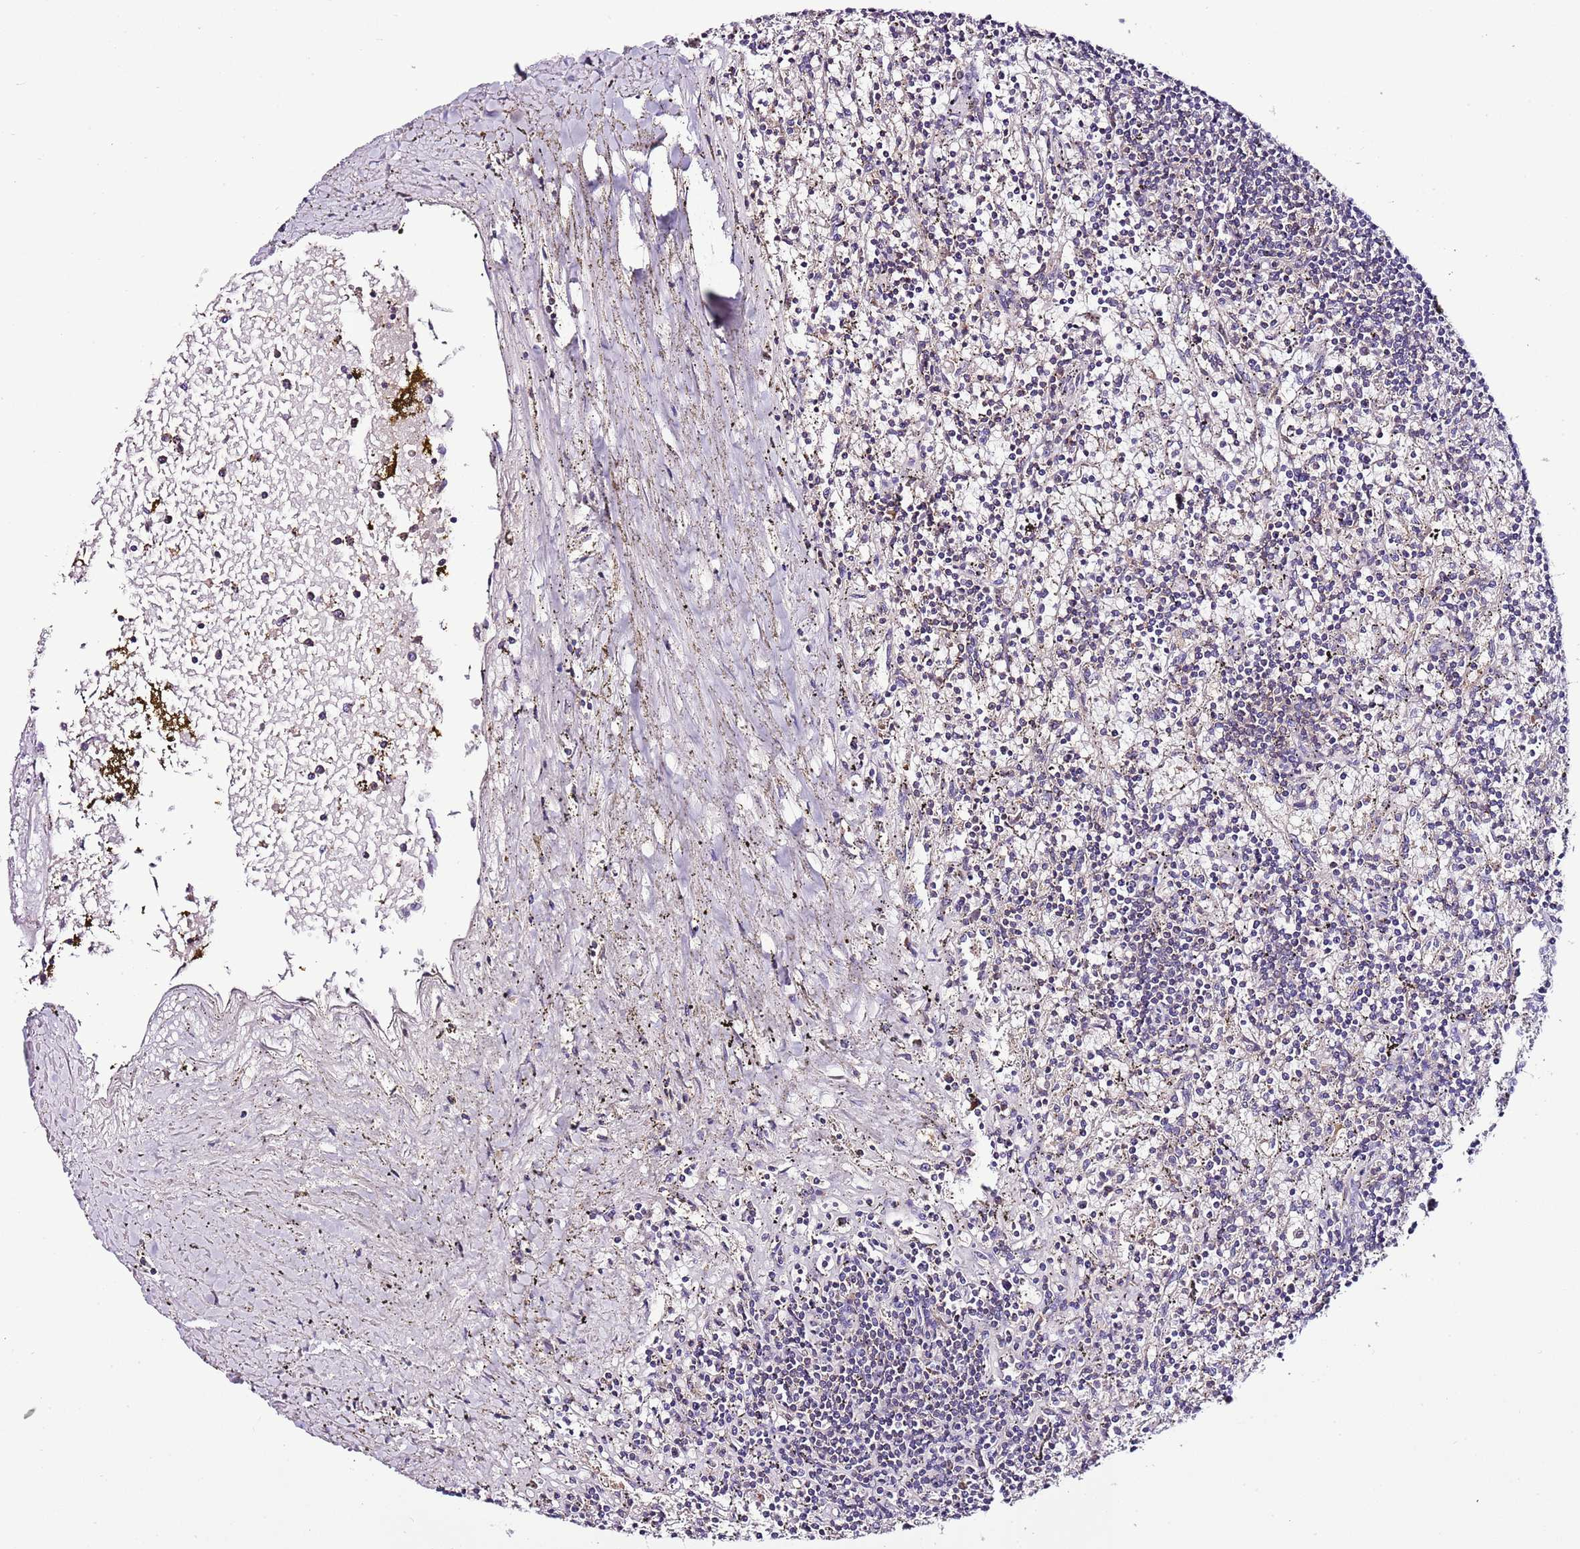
{"staining": {"intensity": "negative", "quantity": "none", "location": "none"}, "tissue": "lymphoma", "cell_type": "Tumor cells", "image_type": "cancer", "snomed": [{"axis": "morphology", "description": "Malignant lymphoma, non-Hodgkin's type, Low grade"}, {"axis": "topography", "description": "Spleen"}], "caption": "IHC micrograph of lymphoma stained for a protein (brown), which exhibits no positivity in tumor cells.", "gene": "IGIP", "patient": {"sex": "male", "age": 76}}